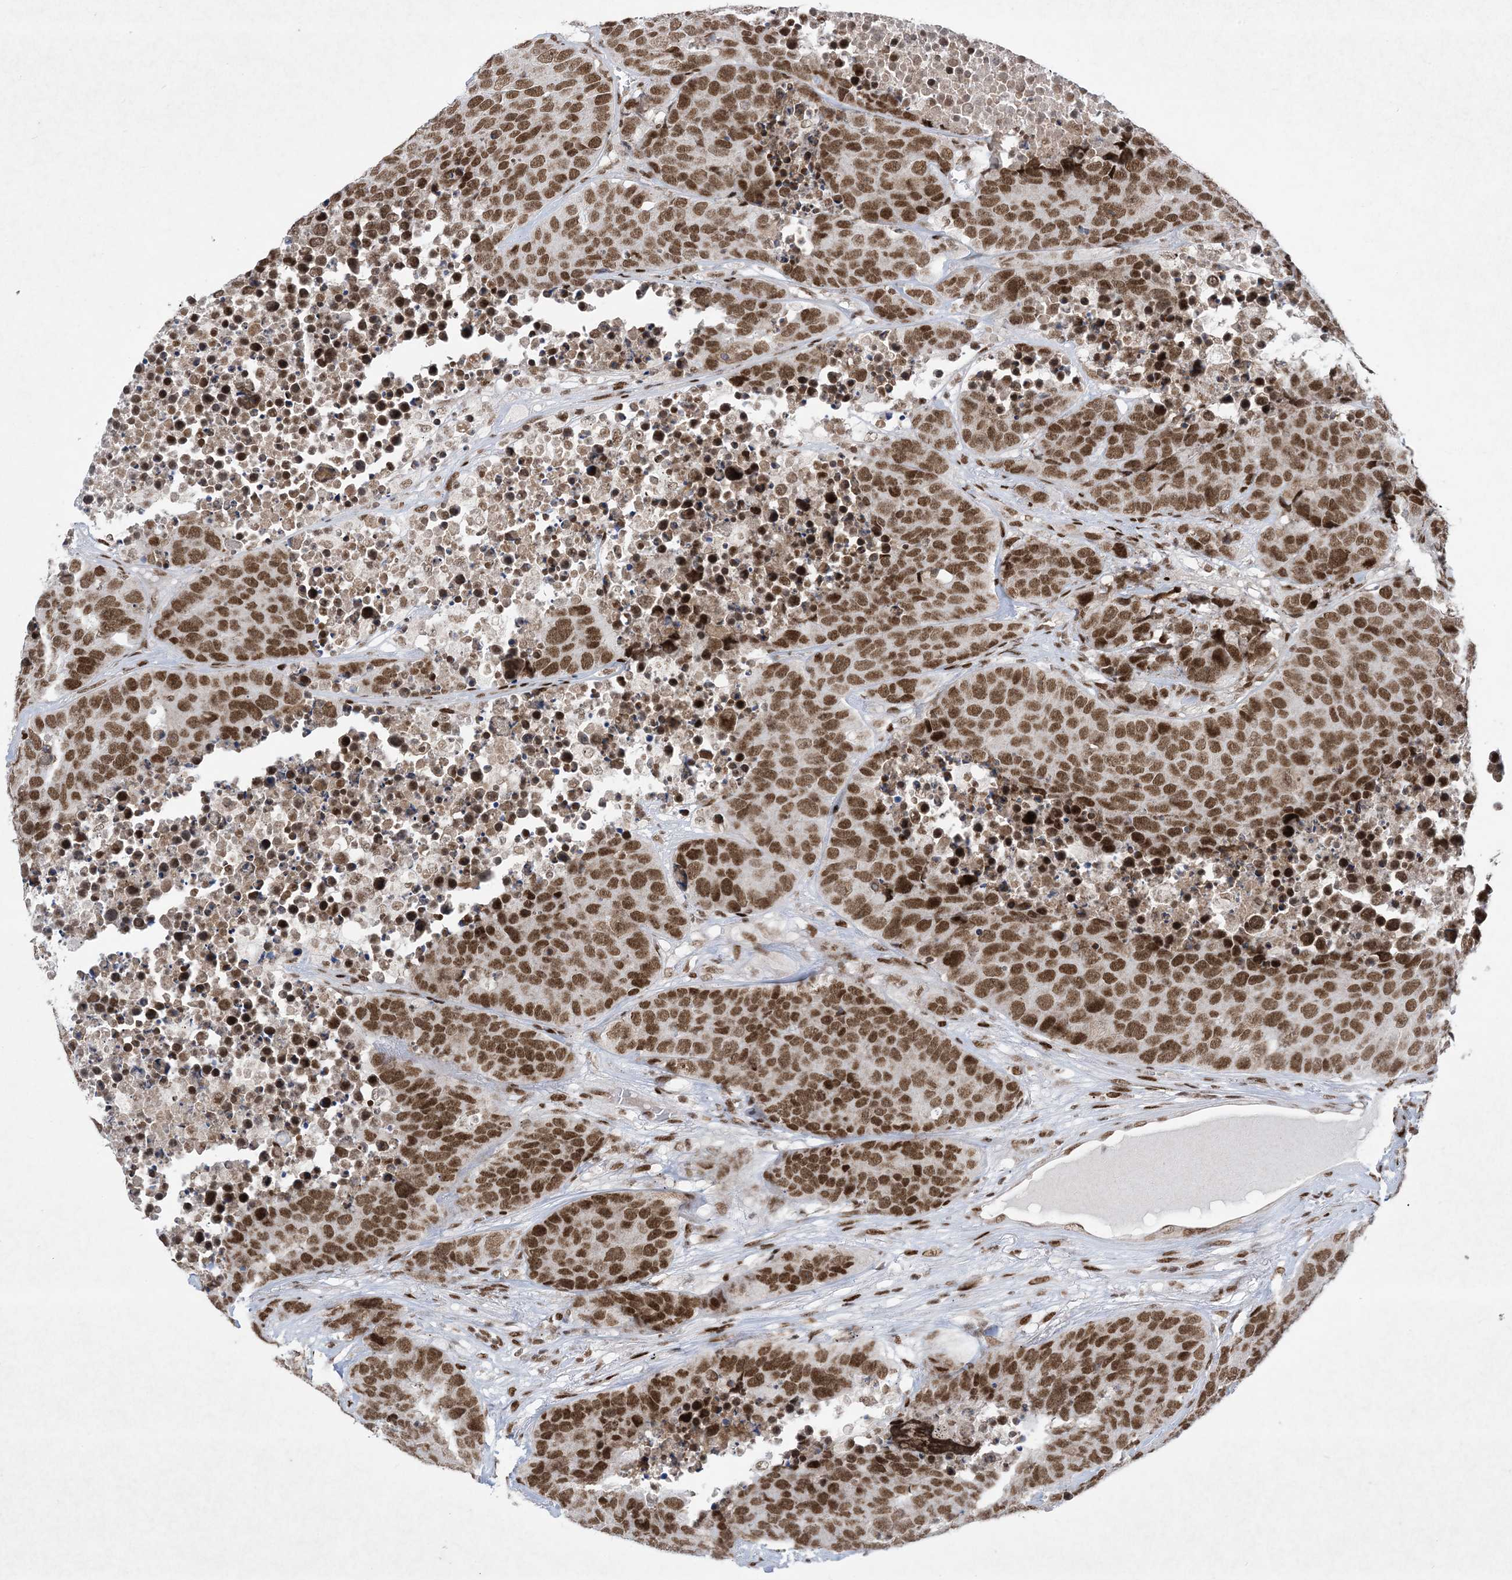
{"staining": {"intensity": "moderate", "quantity": ">75%", "location": "nuclear"}, "tissue": "carcinoid", "cell_type": "Tumor cells", "image_type": "cancer", "snomed": [{"axis": "morphology", "description": "Carcinoid, malignant, NOS"}, {"axis": "topography", "description": "Lung"}], "caption": "Immunohistochemistry (DAB (3,3'-diaminobenzidine)) staining of carcinoid (malignant) shows moderate nuclear protein expression in about >75% of tumor cells.", "gene": "PKNOX2", "patient": {"sex": "male", "age": 60}}